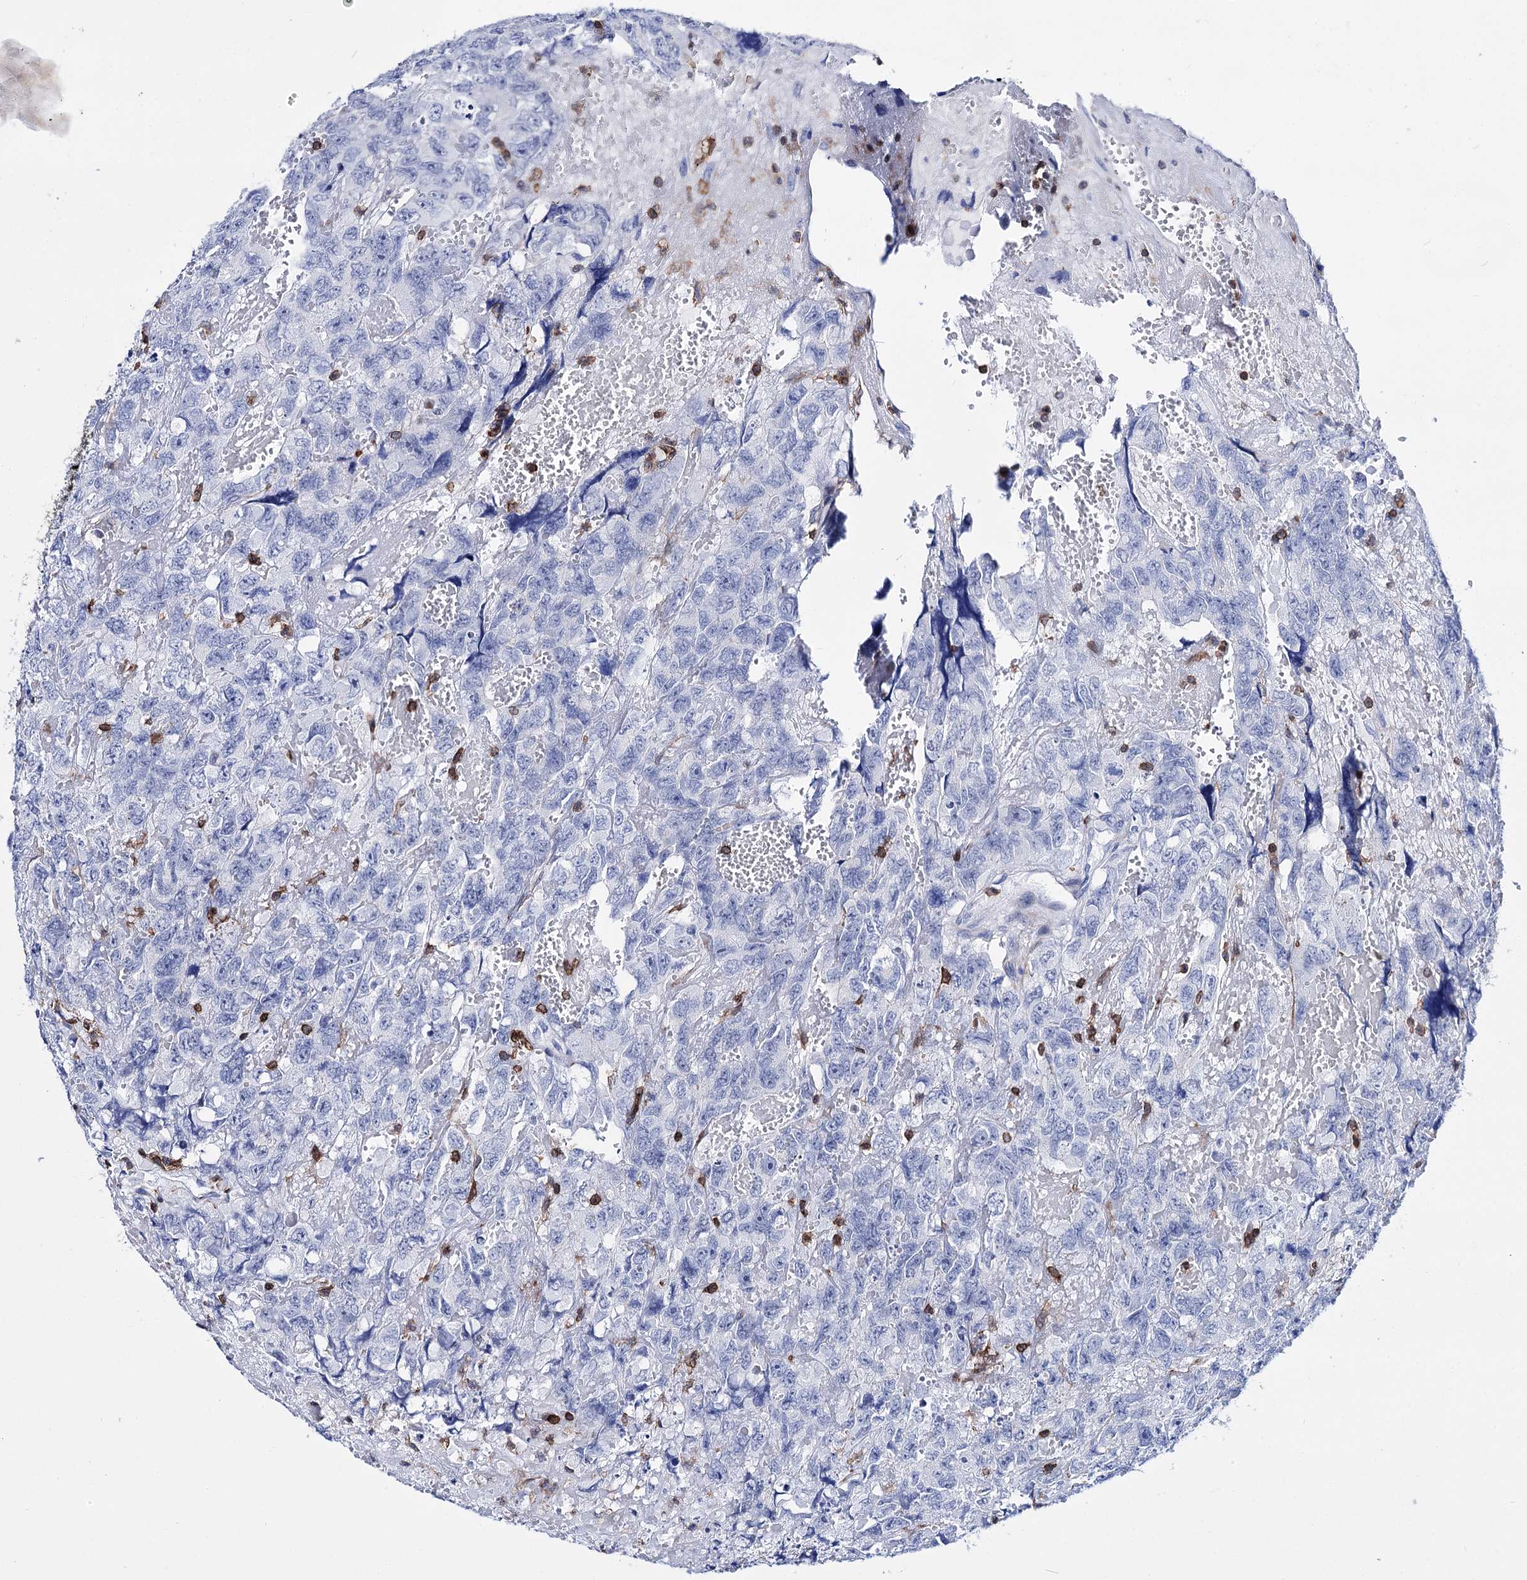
{"staining": {"intensity": "negative", "quantity": "none", "location": "none"}, "tissue": "testis cancer", "cell_type": "Tumor cells", "image_type": "cancer", "snomed": [{"axis": "morphology", "description": "Carcinoma, Embryonal, NOS"}, {"axis": "topography", "description": "Testis"}], "caption": "Tumor cells are negative for brown protein staining in embryonal carcinoma (testis).", "gene": "DEF6", "patient": {"sex": "male", "age": 45}}